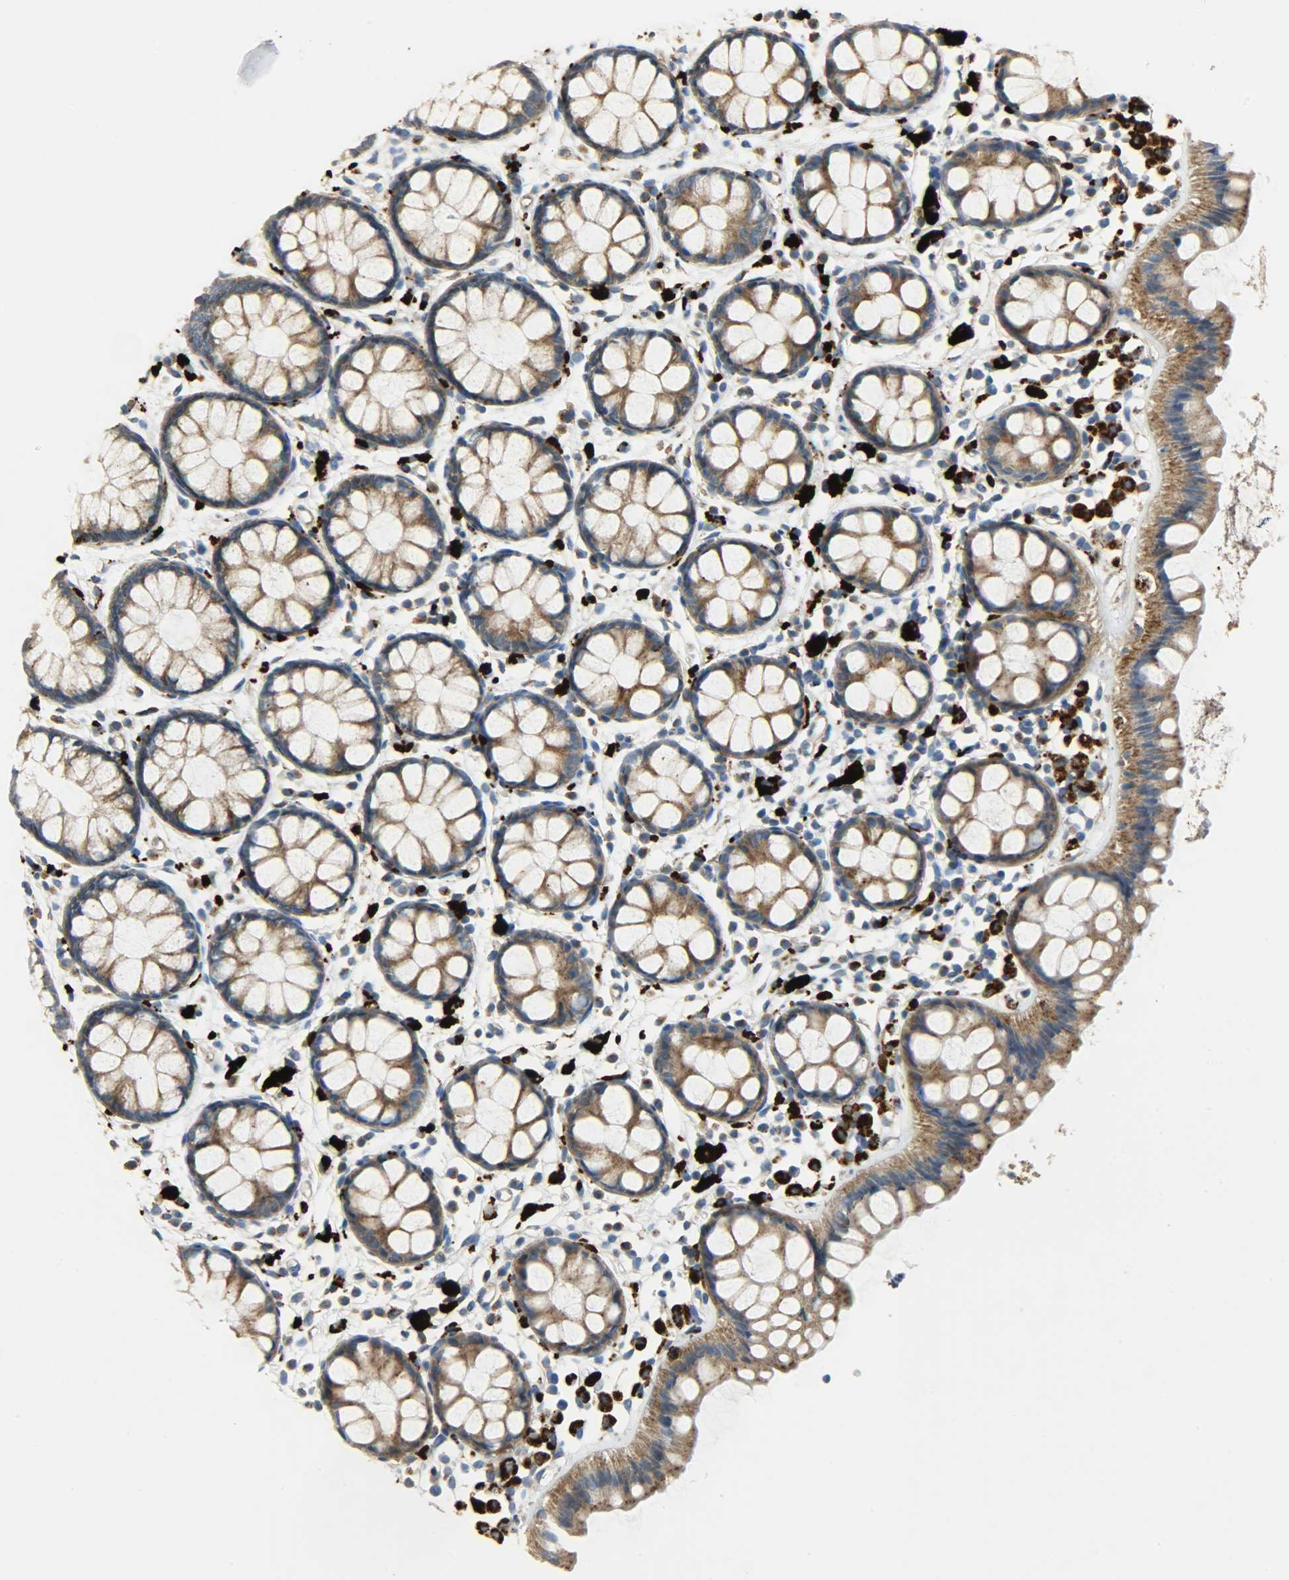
{"staining": {"intensity": "moderate", "quantity": ">75%", "location": "cytoplasmic/membranous"}, "tissue": "rectum", "cell_type": "Glandular cells", "image_type": "normal", "snomed": [{"axis": "morphology", "description": "Normal tissue, NOS"}, {"axis": "topography", "description": "Rectum"}], "caption": "An immunohistochemistry (IHC) image of benign tissue is shown. Protein staining in brown labels moderate cytoplasmic/membranous positivity in rectum within glandular cells. The protein is shown in brown color, while the nuclei are stained blue.", "gene": "ASAH1", "patient": {"sex": "female", "age": 66}}